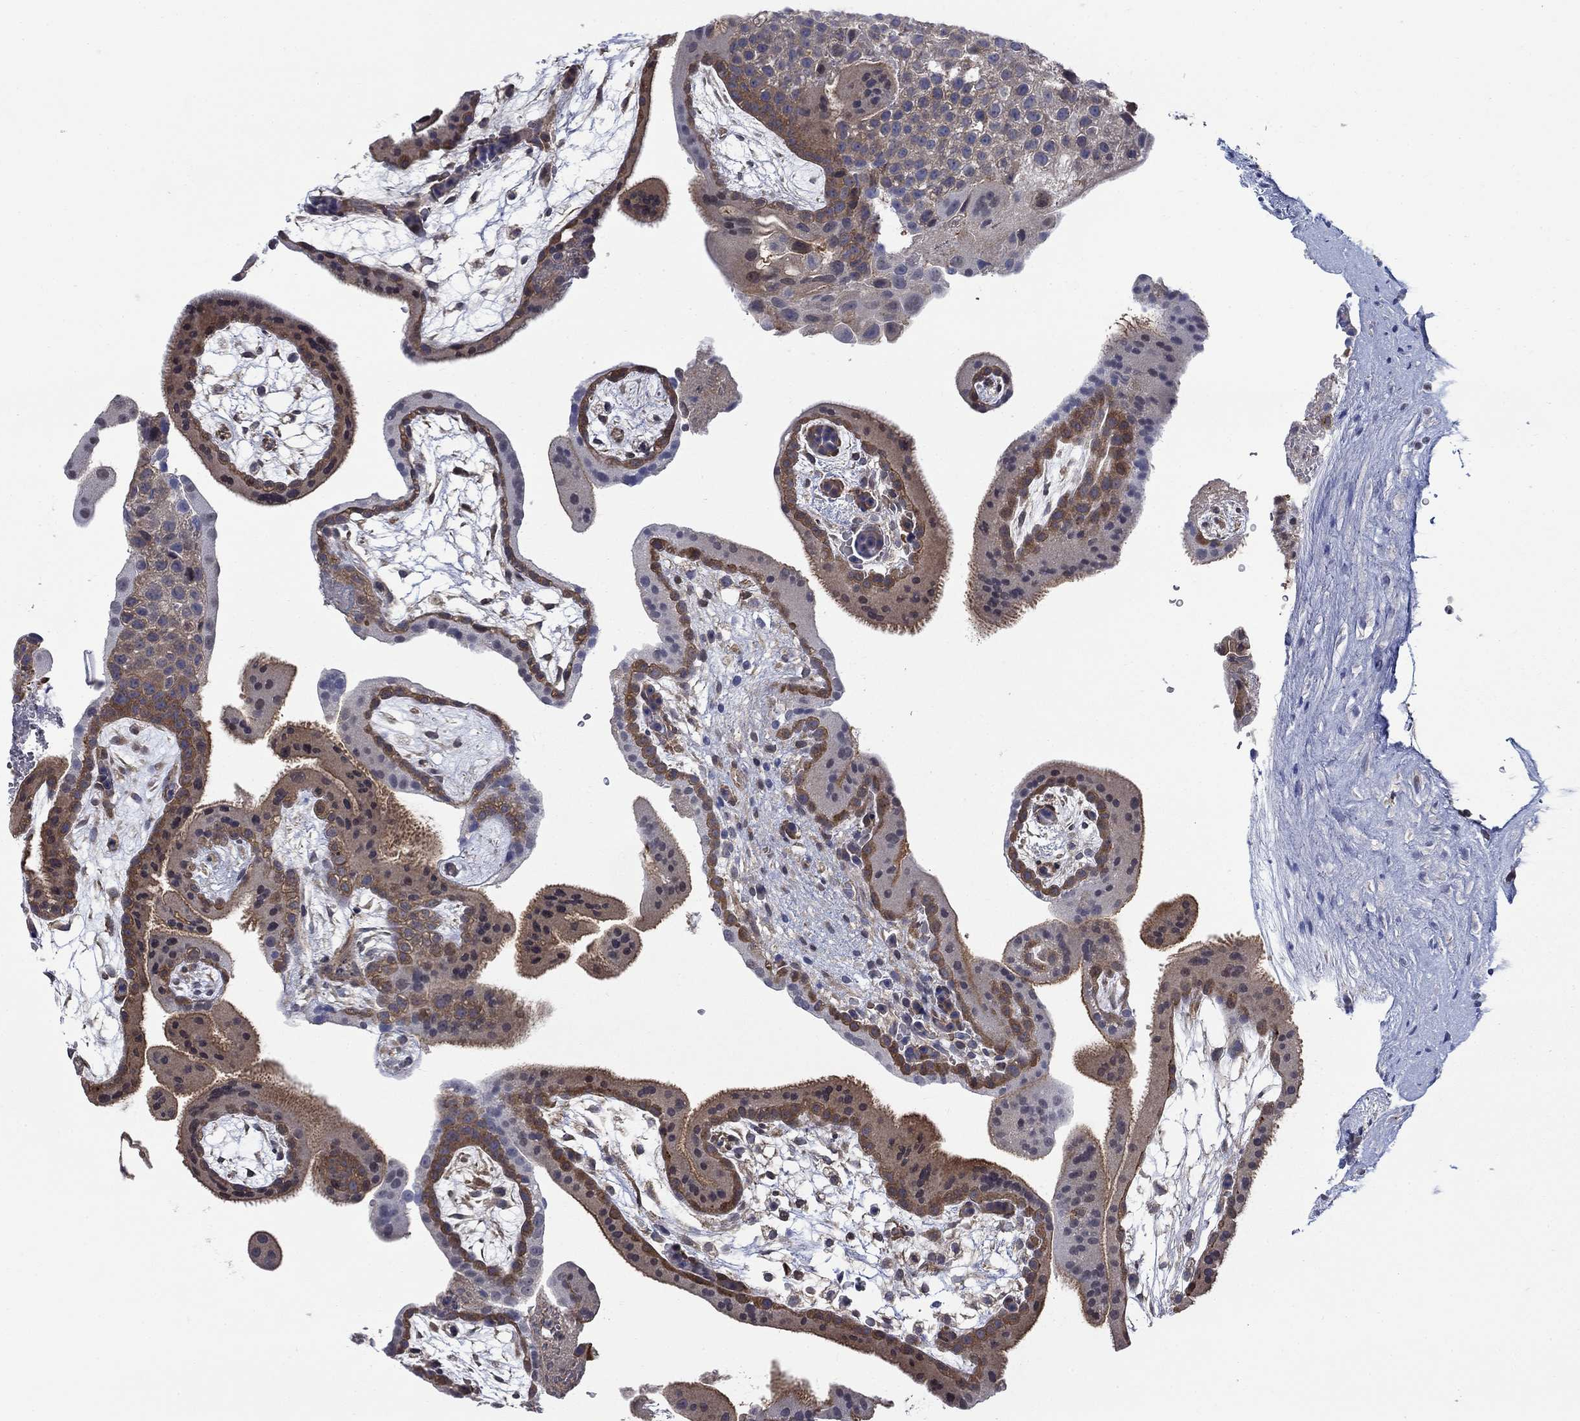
{"staining": {"intensity": "moderate", "quantity": "25%-75%", "location": "cytoplasmic/membranous"}, "tissue": "placenta", "cell_type": "Trophoblastic cells", "image_type": "normal", "snomed": [{"axis": "morphology", "description": "Normal tissue, NOS"}, {"axis": "topography", "description": "Placenta"}], "caption": "IHC of benign human placenta demonstrates medium levels of moderate cytoplasmic/membranous staining in about 25%-75% of trophoblastic cells. The protein of interest is shown in brown color, while the nuclei are stained blue.", "gene": "PDZD2", "patient": {"sex": "female", "age": 19}}